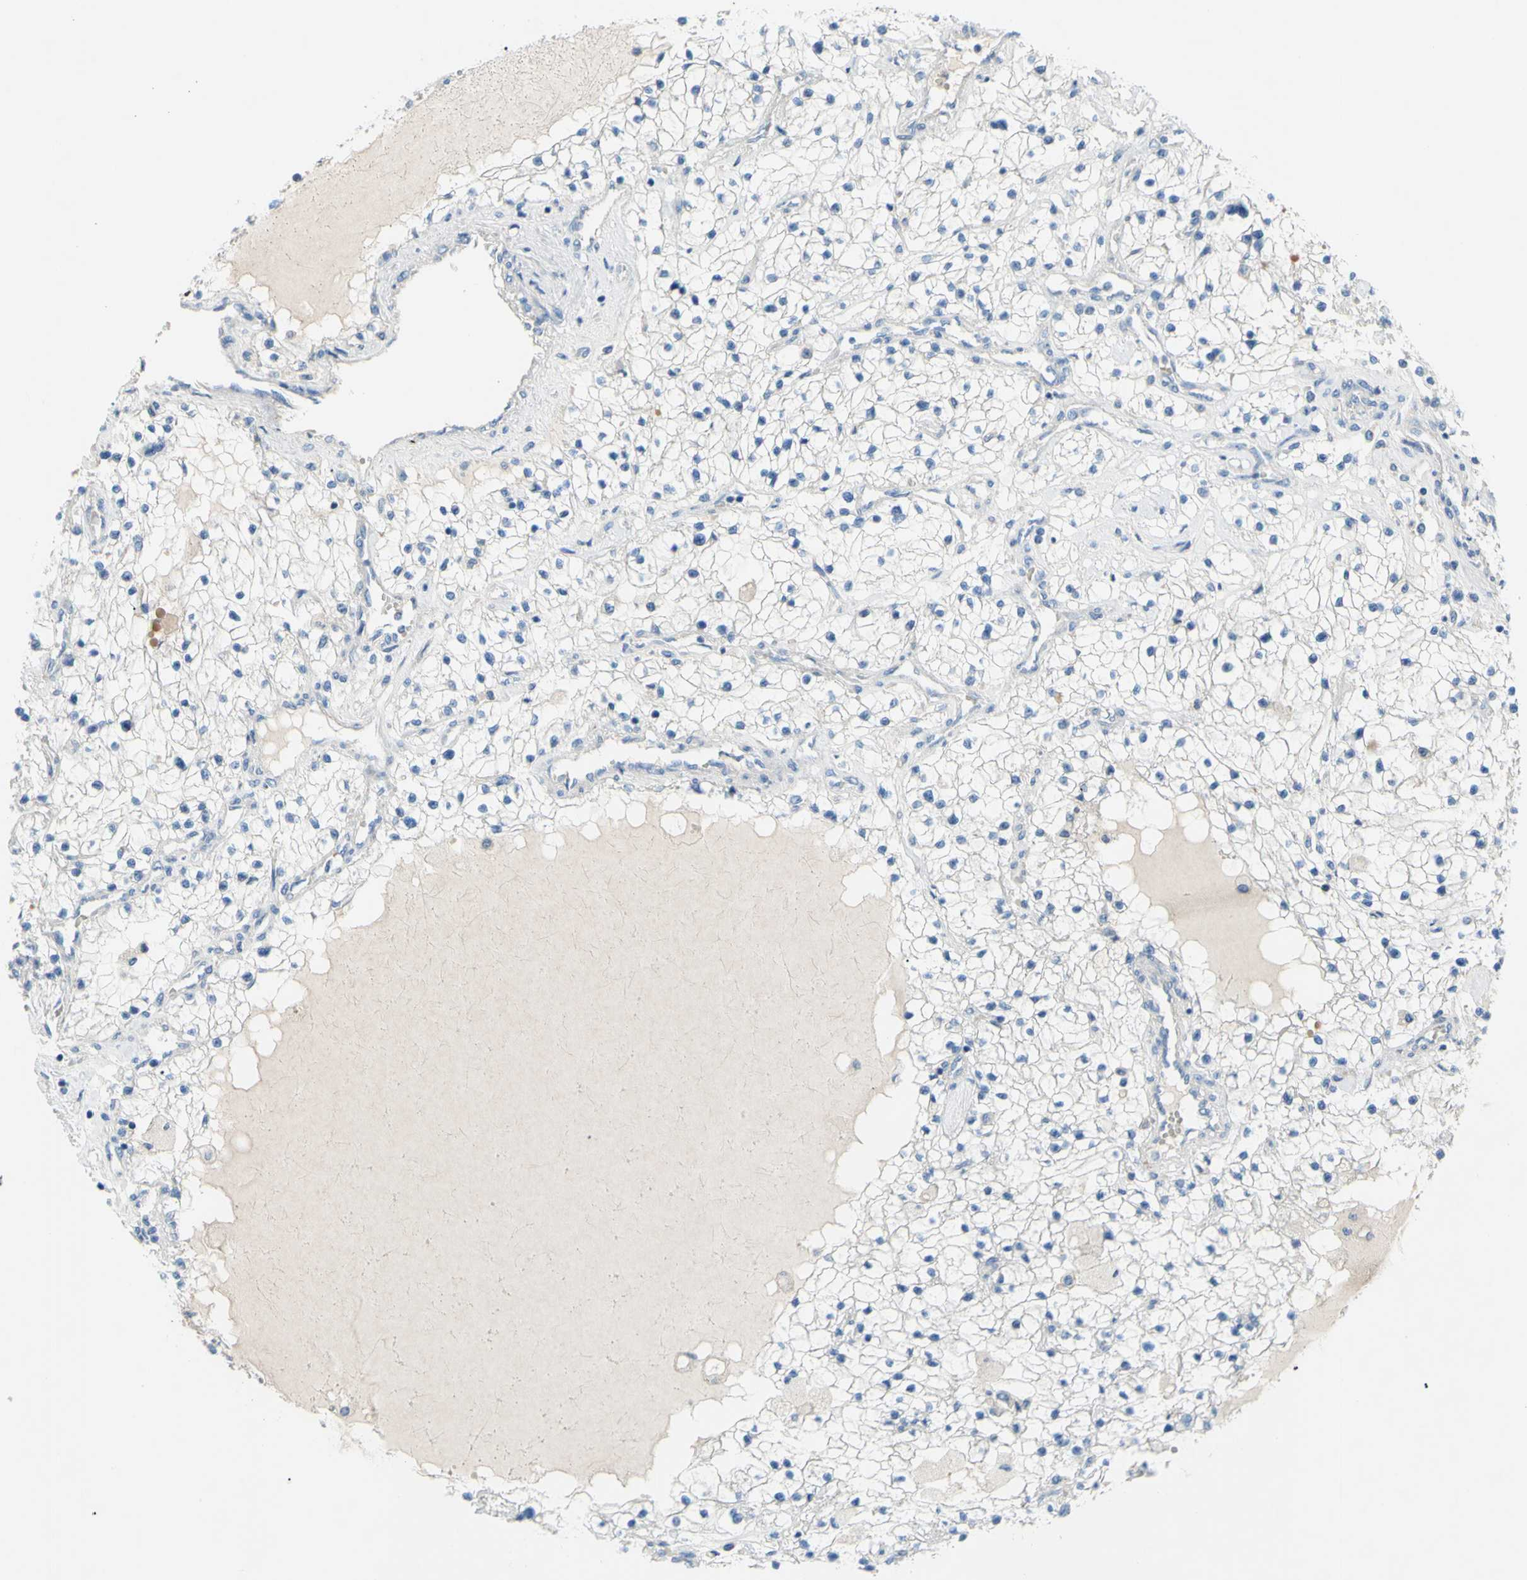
{"staining": {"intensity": "negative", "quantity": "none", "location": "none"}, "tissue": "renal cancer", "cell_type": "Tumor cells", "image_type": "cancer", "snomed": [{"axis": "morphology", "description": "Adenocarcinoma, NOS"}, {"axis": "topography", "description": "Kidney"}], "caption": "IHC micrograph of neoplastic tissue: human renal cancer stained with DAB (3,3'-diaminobenzidine) exhibits no significant protein staining in tumor cells.", "gene": "TMEM59L", "patient": {"sex": "male", "age": 68}}